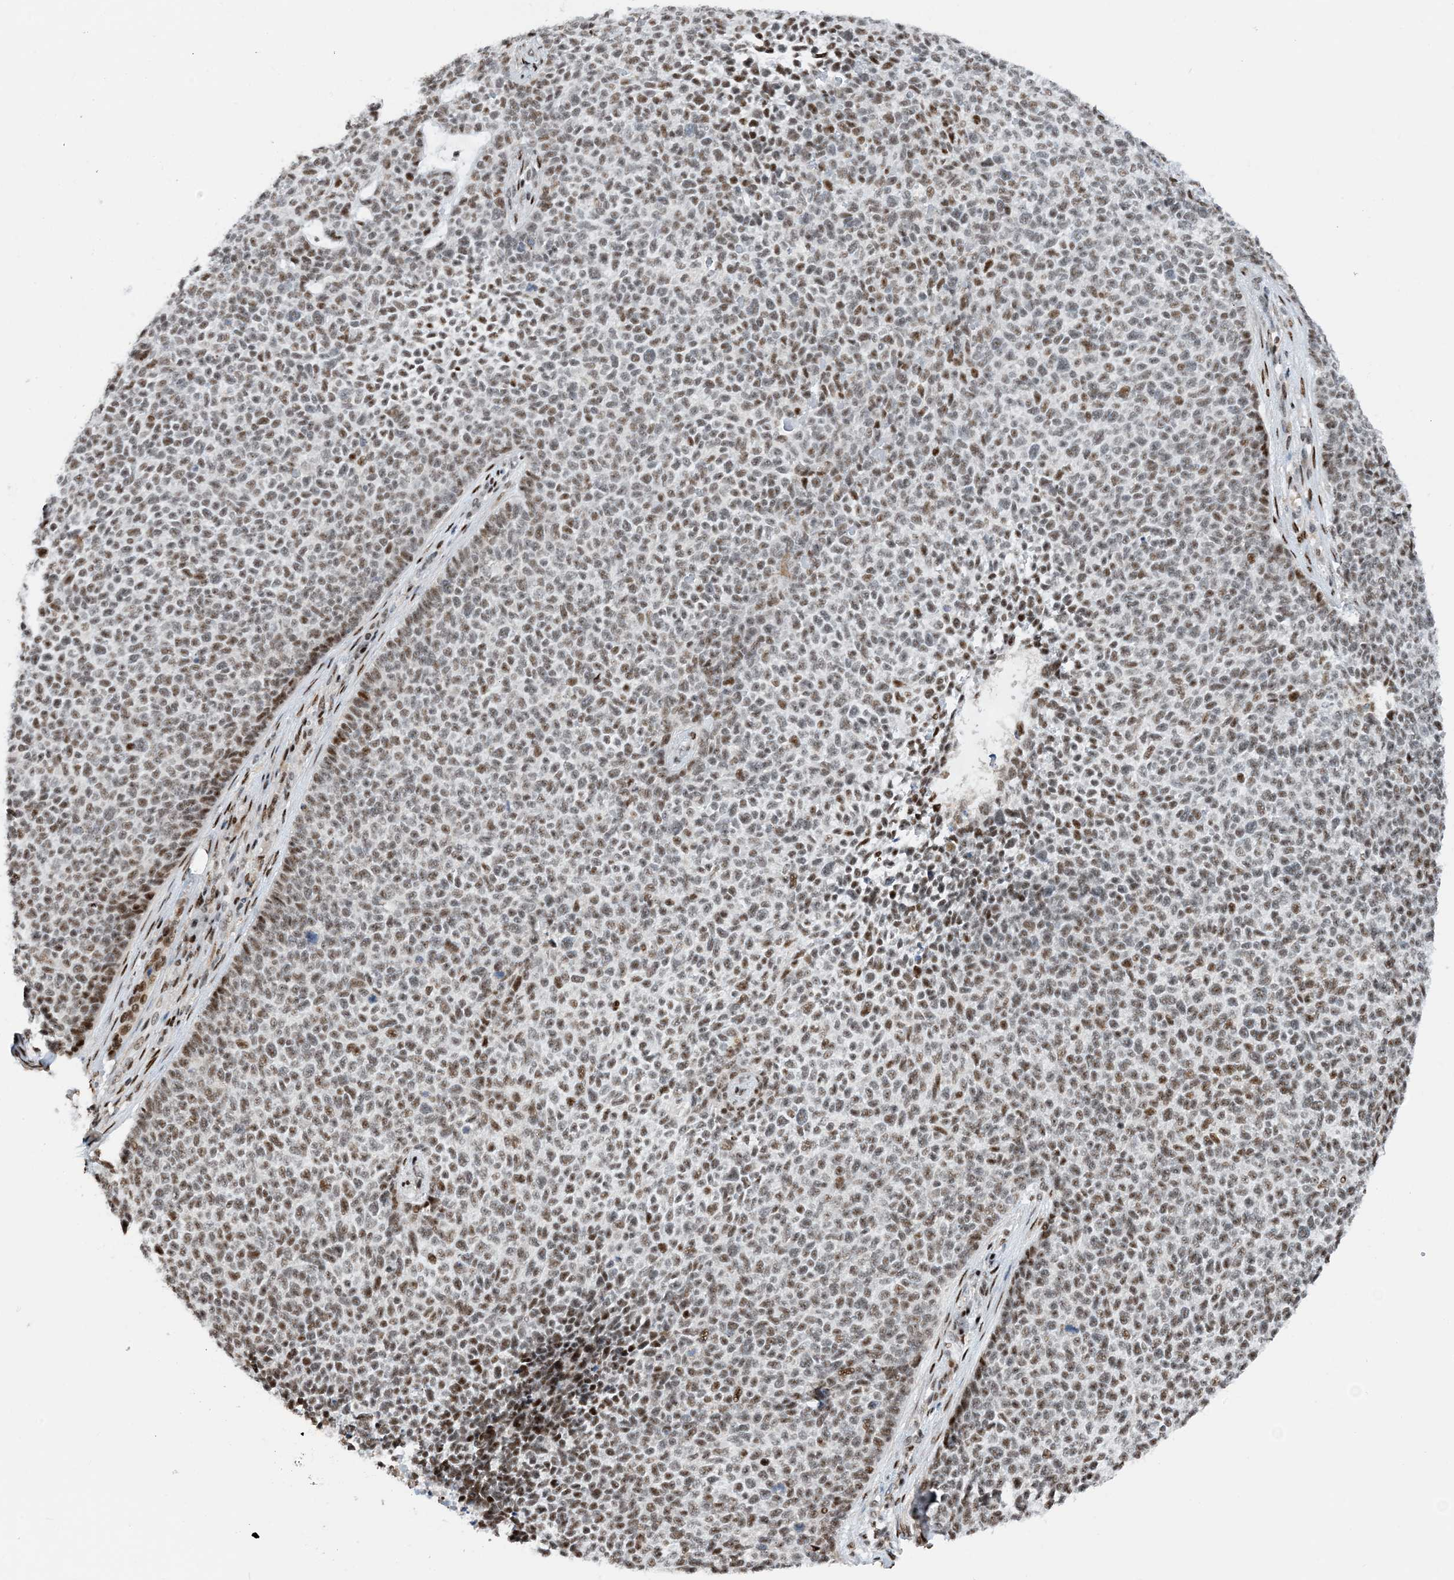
{"staining": {"intensity": "moderate", "quantity": "25%-75%", "location": "nuclear"}, "tissue": "skin cancer", "cell_type": "Tumor cells", "image_type": "cancer", "snomed": [{"axis": "morphology", "description": "Basal cell carcinoma"}, {"axis": "topography", "description": "Skin"}], "caption": "Brown immunohistochemical staining in human skin basal cell carcinoma displays moderate nuclear staining in approximately 25%-75% of tumor cells.", "gene": "HEMK1", "patient": {"sex": "female", "age": 84}}